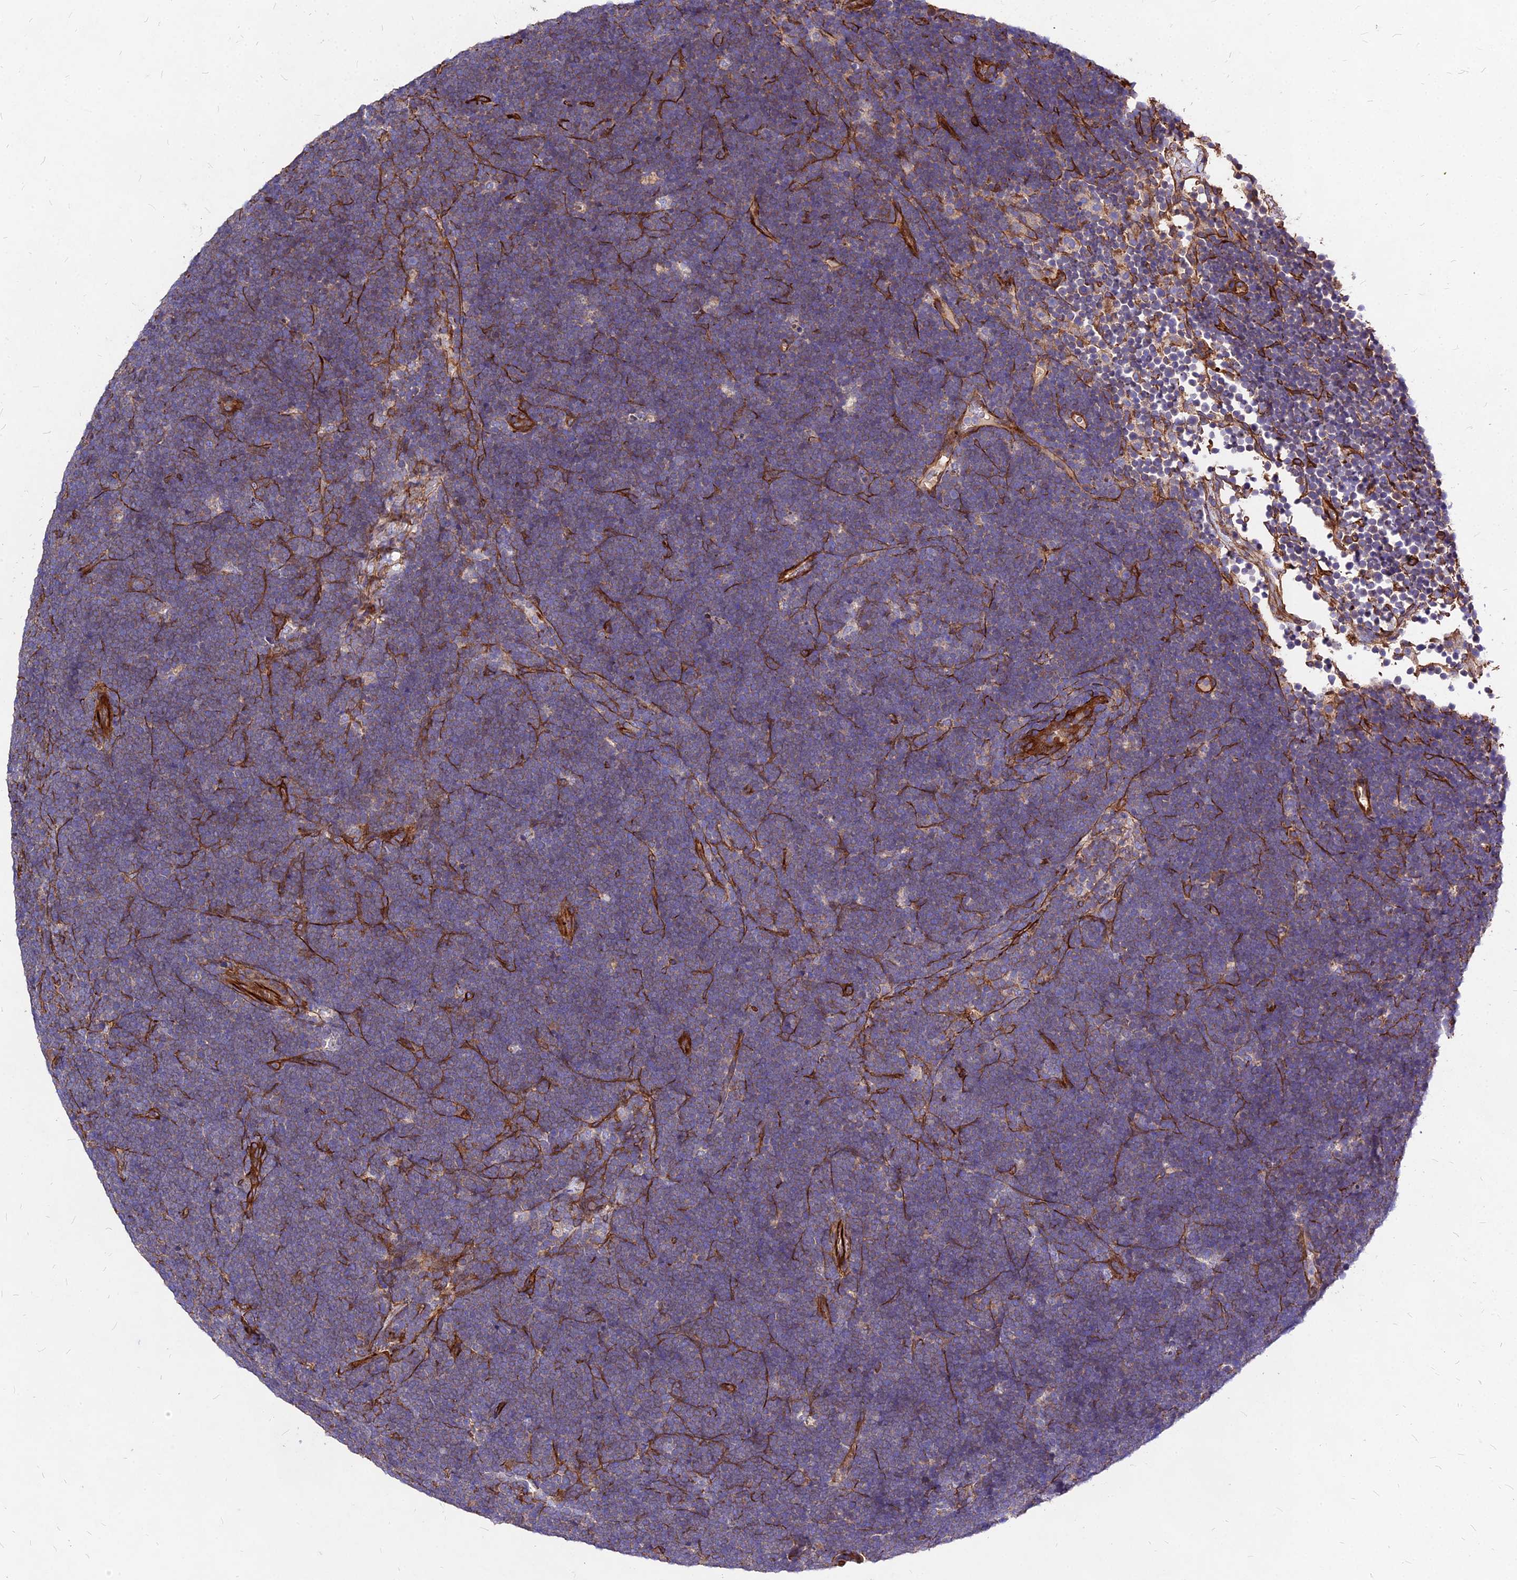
{"staining": {"intensity": "negative", "quantity": "none", "location": "none"}, "tissue": "lymphoma", "cell_type": "Tumor cells", "image_type": "cancer", "snomed": [{"axis": "morphology", "description": "Malignant lymphoma, non-Hodgkin's type, High grade"}, {"axis": "topography", "description": "Lymph node"}], "caption": "Immunohistochemical staining of high-grade malignant lymphoma, non-Hodgkin's type displays no significant positivity in tumor cells.", "gene": "EFCC1", "patient": {"sex": "male", "age": 13}}